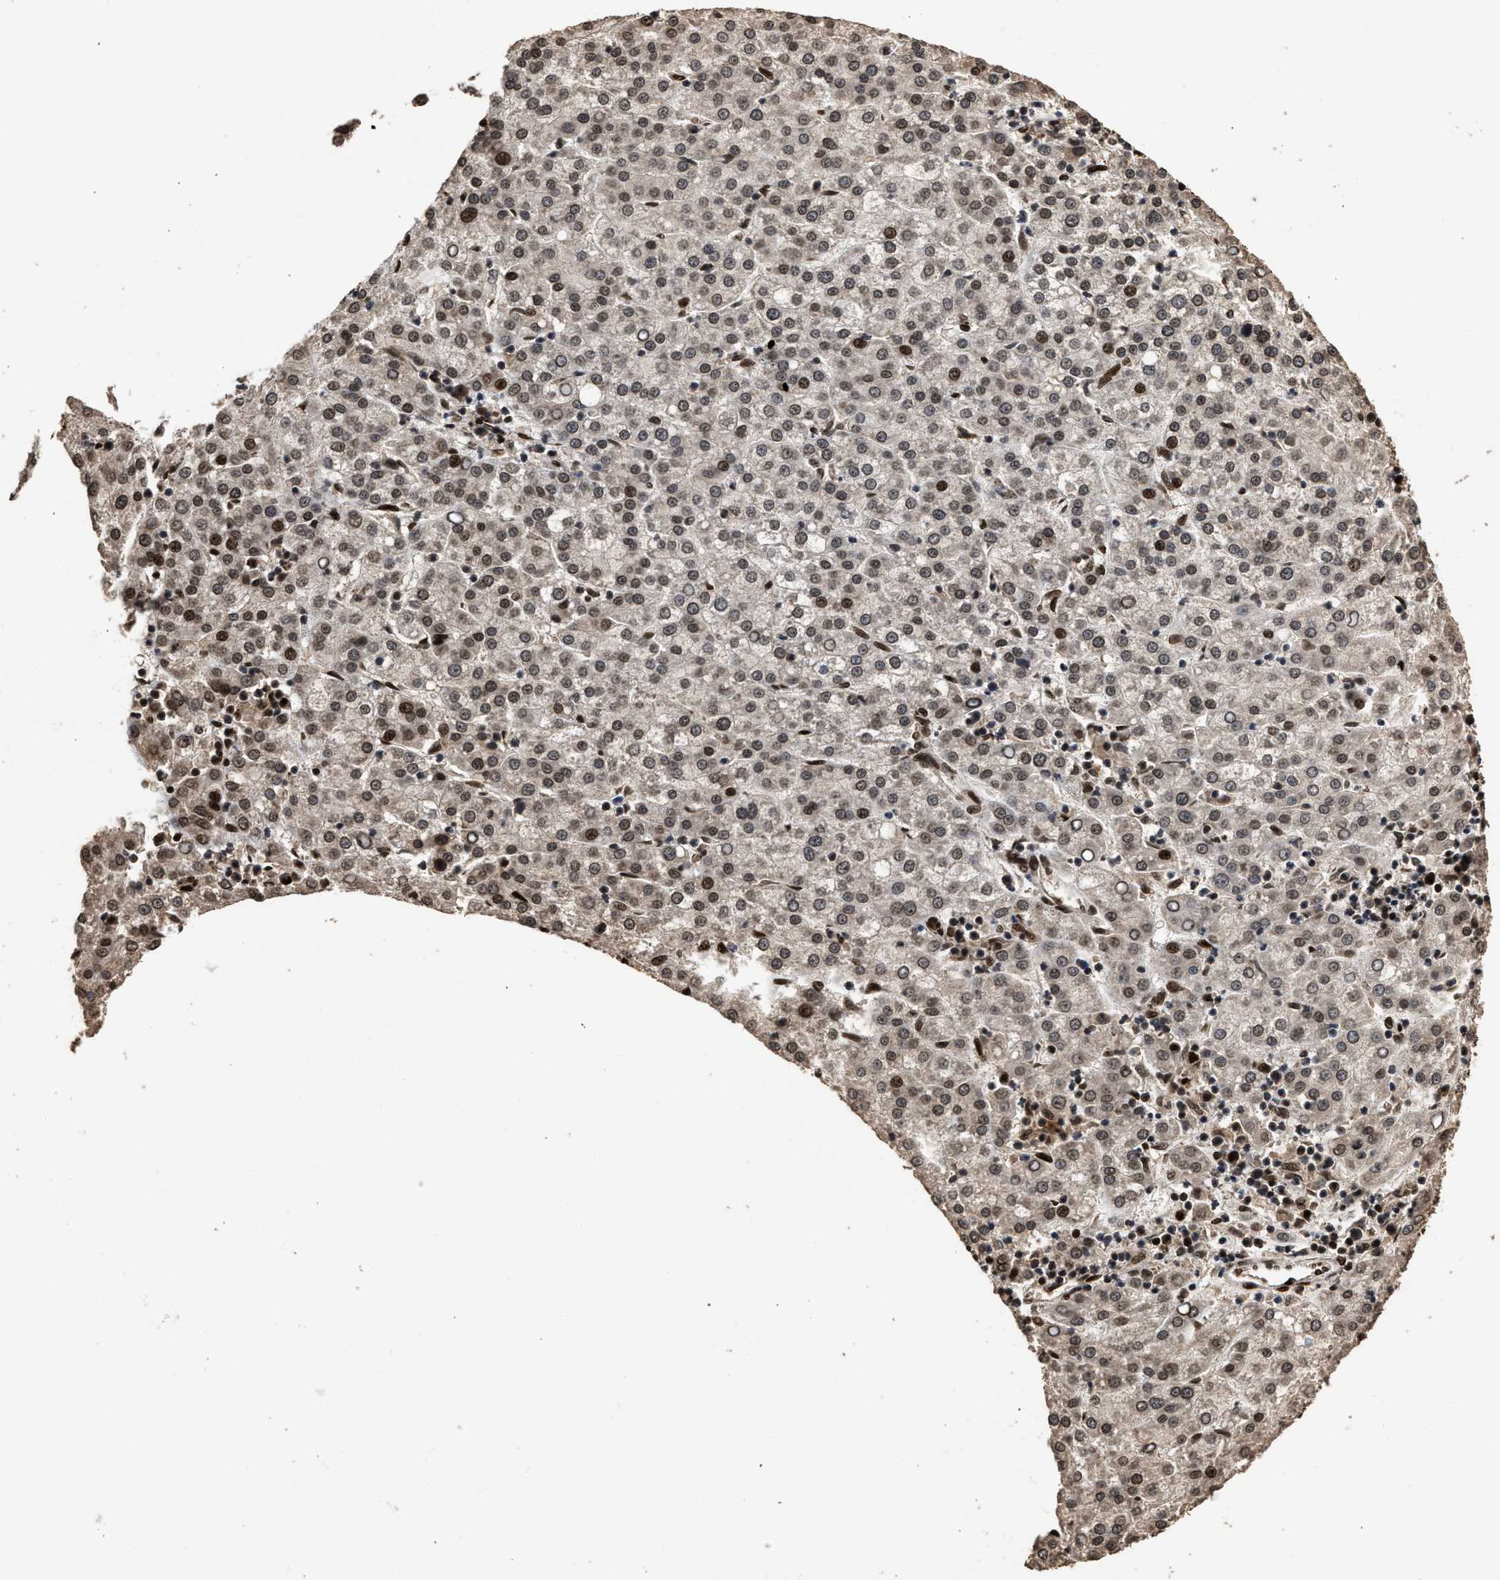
{"staining": {"intensity": "moderate", "quantity": "<25%", "location": "nuclear"}, "tissue": "liver cancer", "cell_type": "Tumor cells", "image_type": "cancer", "snomed": [{"axis": "morphology", "description": "Carcinoma, Hepatocellular, NOS"}, {"axis": "topography", "description": "Liver"}], "caption": "An IHC photomicrograph of tumor tissue is shown. Protein staining in brown highlights moderate nuclear positivity in liver cancer within tumor cells.", "gene": "PPP4R3B", "patient": {"sex": "female", "age": 58}}